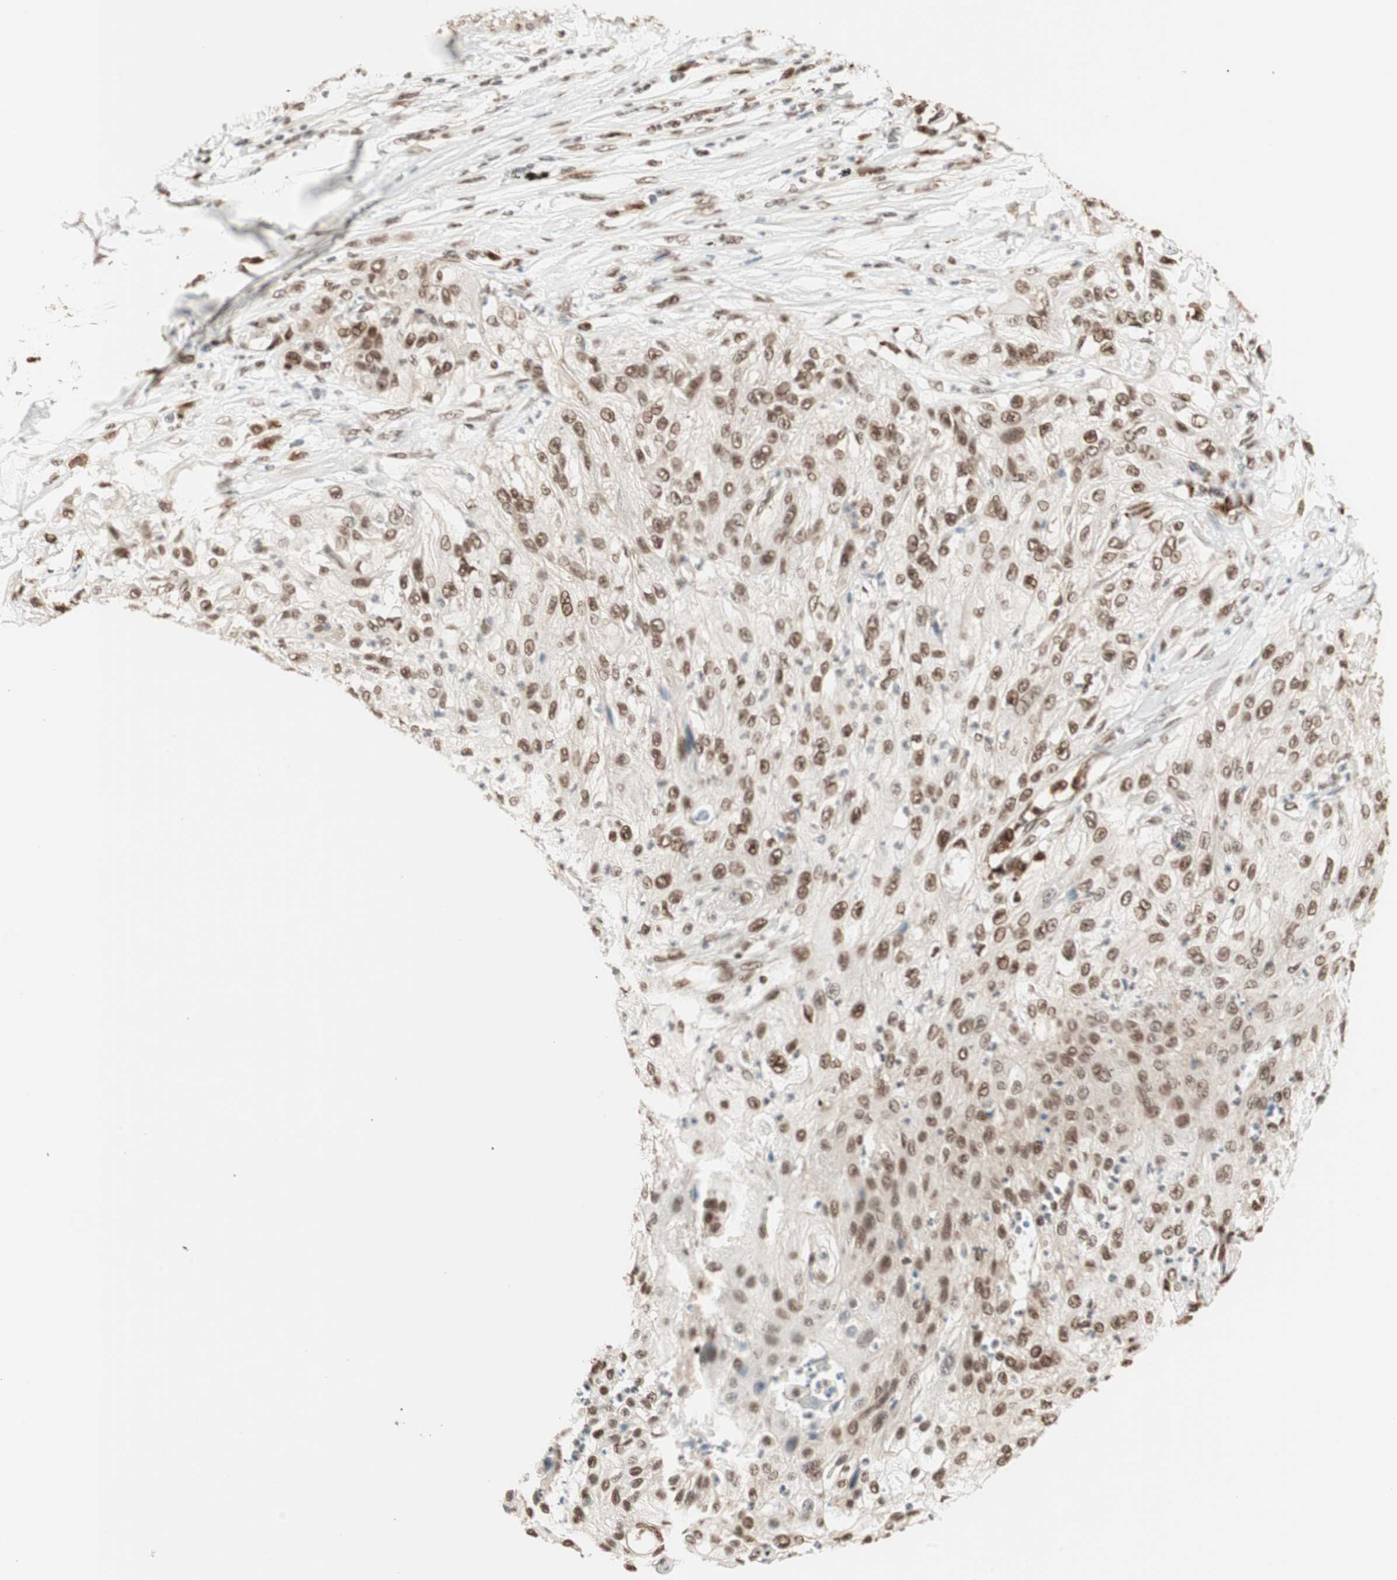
{"staining": {"intensity": "moderate", "quantity": ">75%", "location": "nuclear"}, "tissue": "lung cancer", "cell_type": "Tumor cells", "image_type": "cancer", "snomed": [{"axis": "morphology", "description": "Inflammation, NOS"}, {"axis": "morphology", "description": "Squamous cell carcinoma, NOS"}, {"axis": "topography", "description": "Lymph node"}, {"axis": "topography", "description": "Soft tissue"}, {"axis": "topography", "description": "Lung"}], "caption": "There is medium levels of moderate nuclear expression in tumor cells of lung cancer, as demonstrated by immunohistochemical staining (brown color).", "gene": "SMARCE1", "patient": {"sex": "male", "age": 66}}